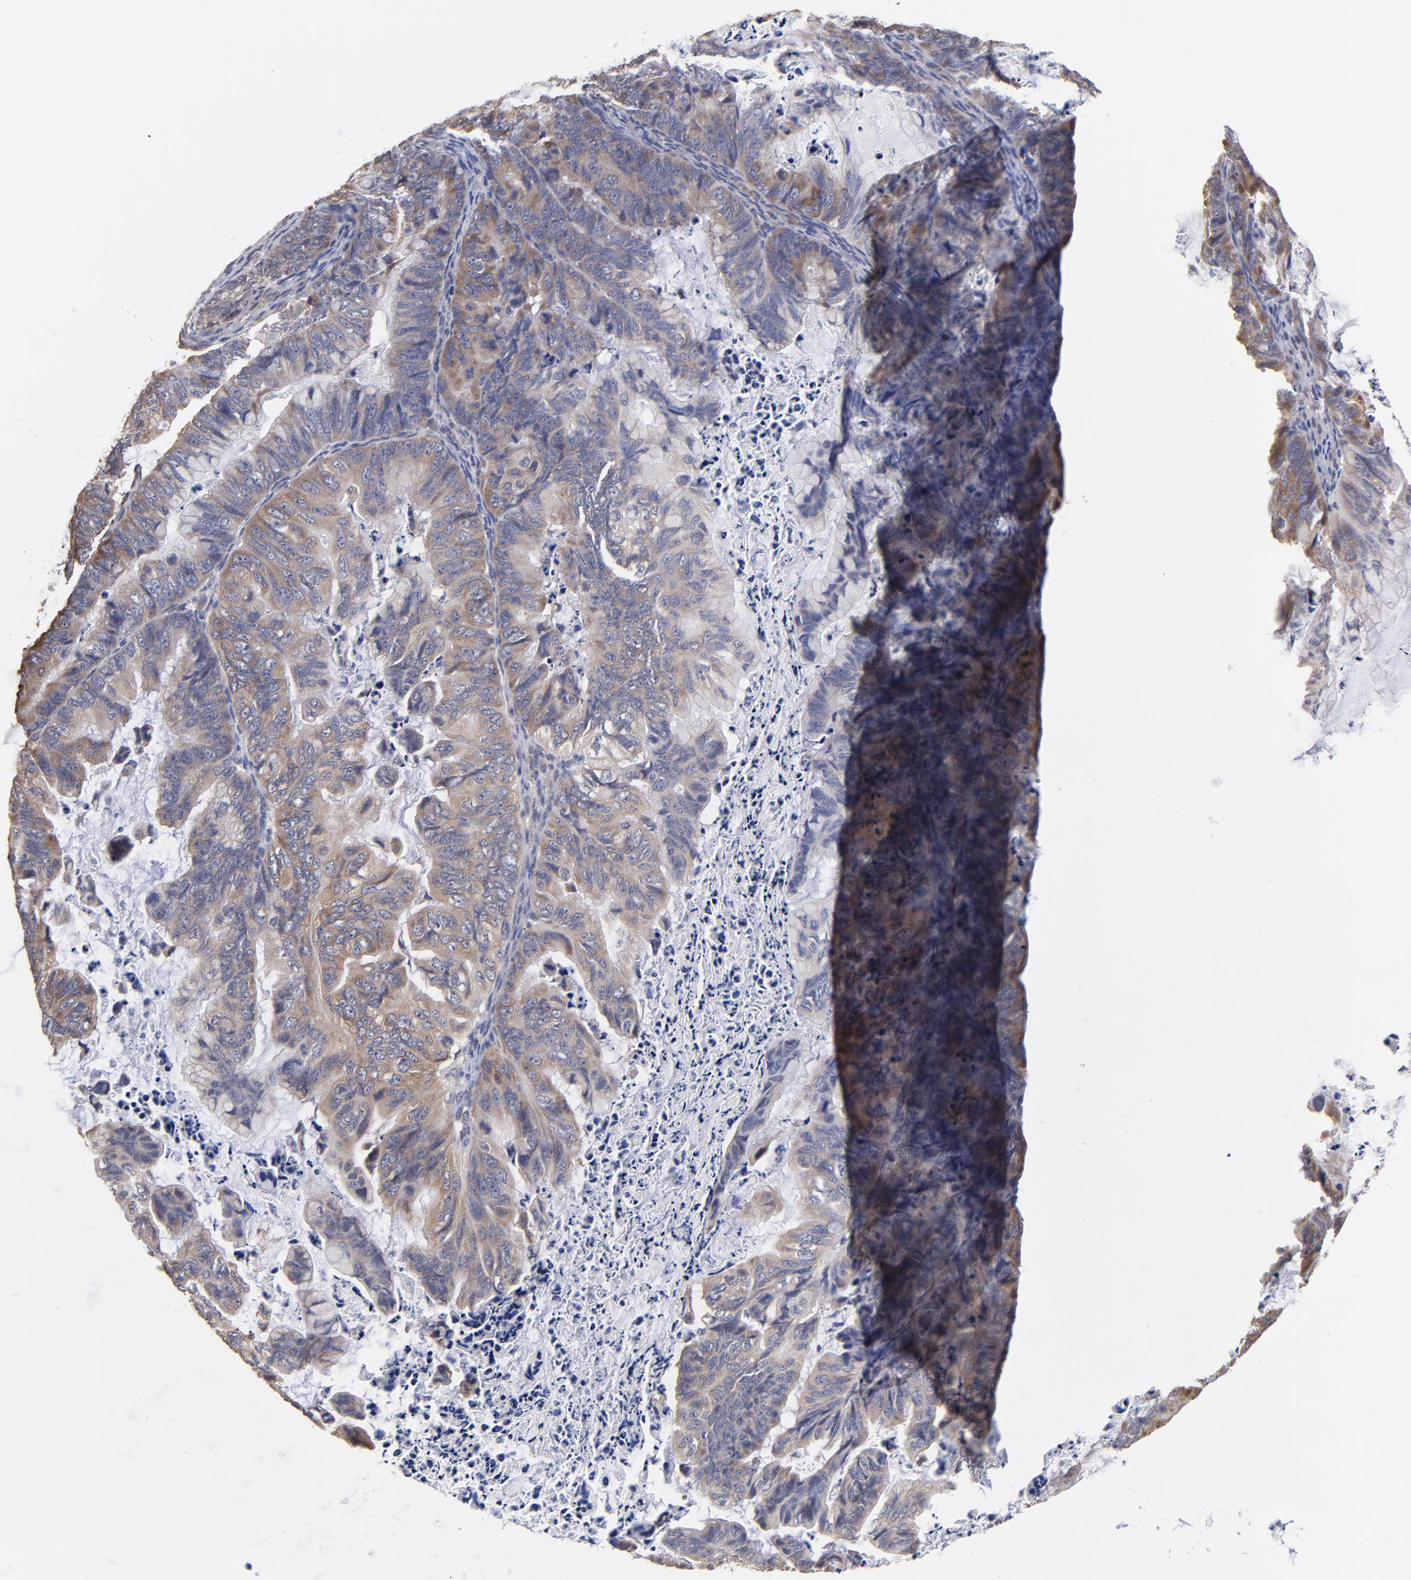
{"staining": {"intensity": "weak", "quantity": ">75%", "location": "cytoplasmic/membranous"}, "tissue": "ovarian cancer", "cell_type": "Tumor cells", "image_type": "cancer", "snomed": [{"axis": "morphology", "description": "Cystadenocarcinoma, mucinous, NOS"}, {"axis": "topography", "description": "Ovary"}], "caption": "The micrograph demonstrates immunohistochemical staining of ovarian cancer (mucinous cystadenocarcinoma). There is weak cytoplasmic/membranous expression is present in about >75% of tumor cells.", "gene": "CCT2", "patient": {"sex": "female", "age": 36}}